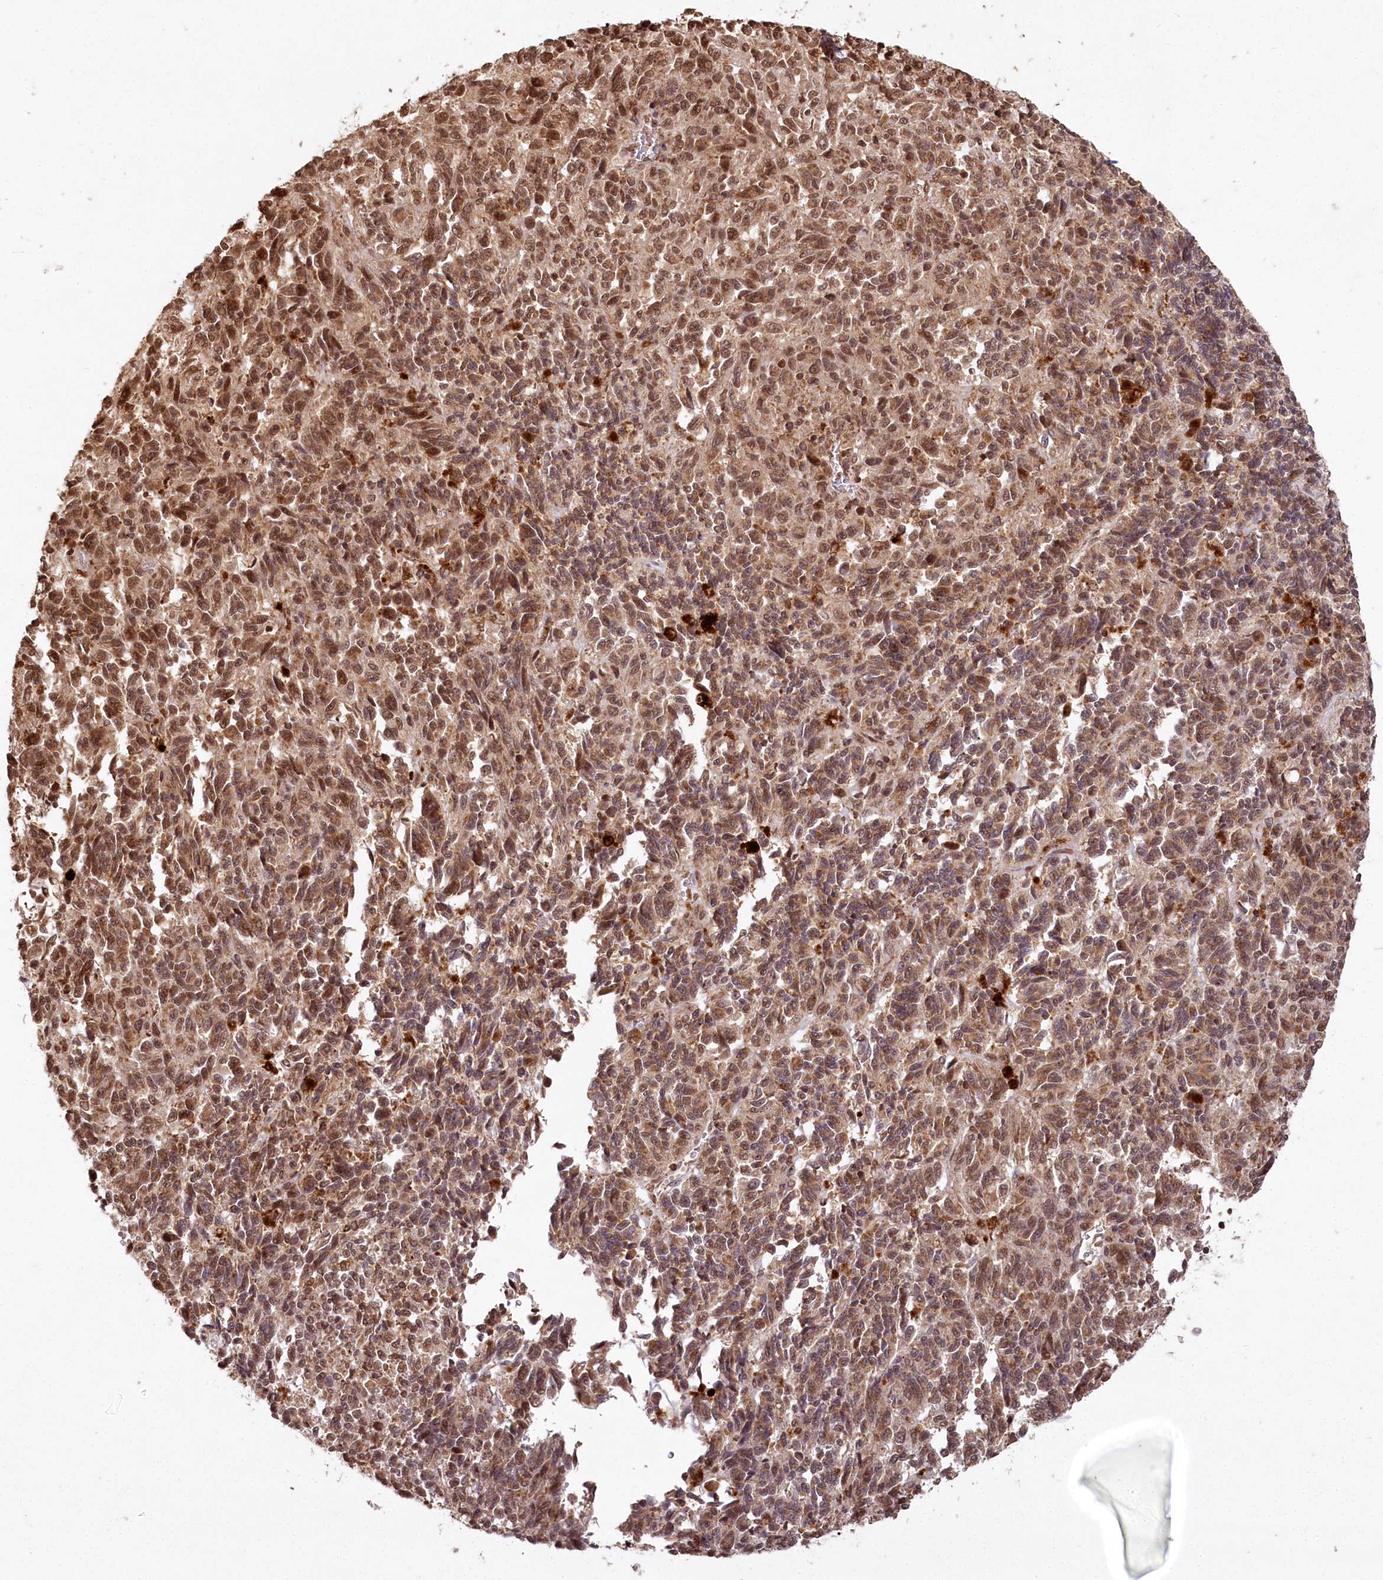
{"staining": {"intensity": "moderate", "quantity": ">75%", "location": "cytoplasmic/membranous,nuclear"}, "tissue": "melanoma", "cell_type": "Tumor cells", "image_type": "cancer", "snomed": [{"axis": "morphology", "description": "Malignant melanoma, Metastatic site"}, {"axis": "topography", "description": "Lung"}], "caption": "Human melanoma stained with a brown dye demonstrates moderate cytoplasmic/membranous and nuclear positive expression in about >75% of tumor cells.", "gene": "MICU1", "patient": {"sex": "male", "age": 64}}